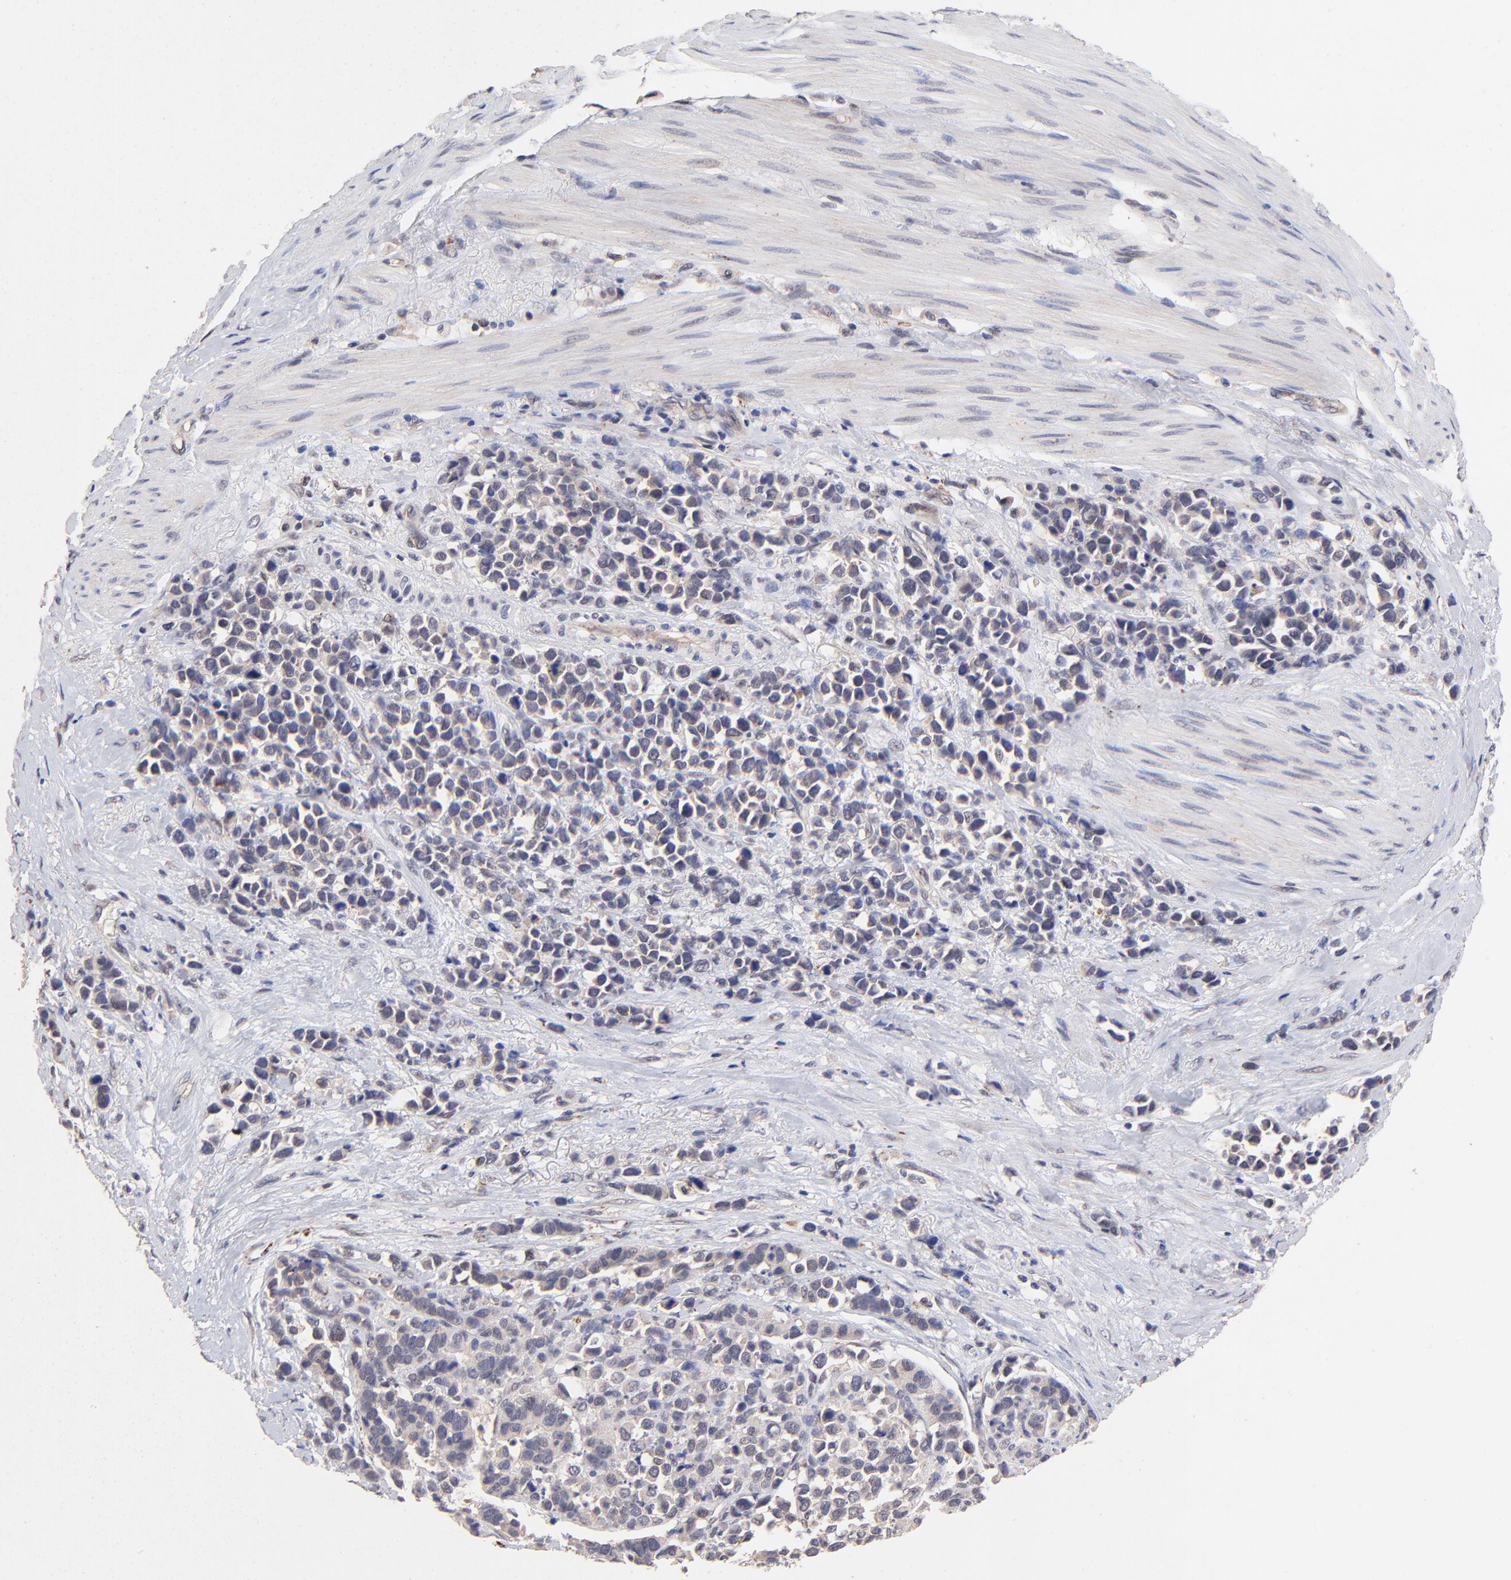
{"staining": {"intensity": "negative", "quantity": "none", "location": "none"}, "tissue": "stomach cancer", "cell_type": "Tumor cells", "image_type": "cancer", "snomed": [{"axis": "morphology", "description": "Adenocarcinoma, NOS"}, {"axis": "topography", "description": "Stomach, upper"}], "caption": "Tumor cells are negative for brown protein staining in stomach adenocarcinoma. (Stains: DAB IHC with hematoxylin counter stain, Microscopy: brightfield microscopy at high magnification).", "gene": "ZNF747", "patient": {"sex": "male", "age": 71}}